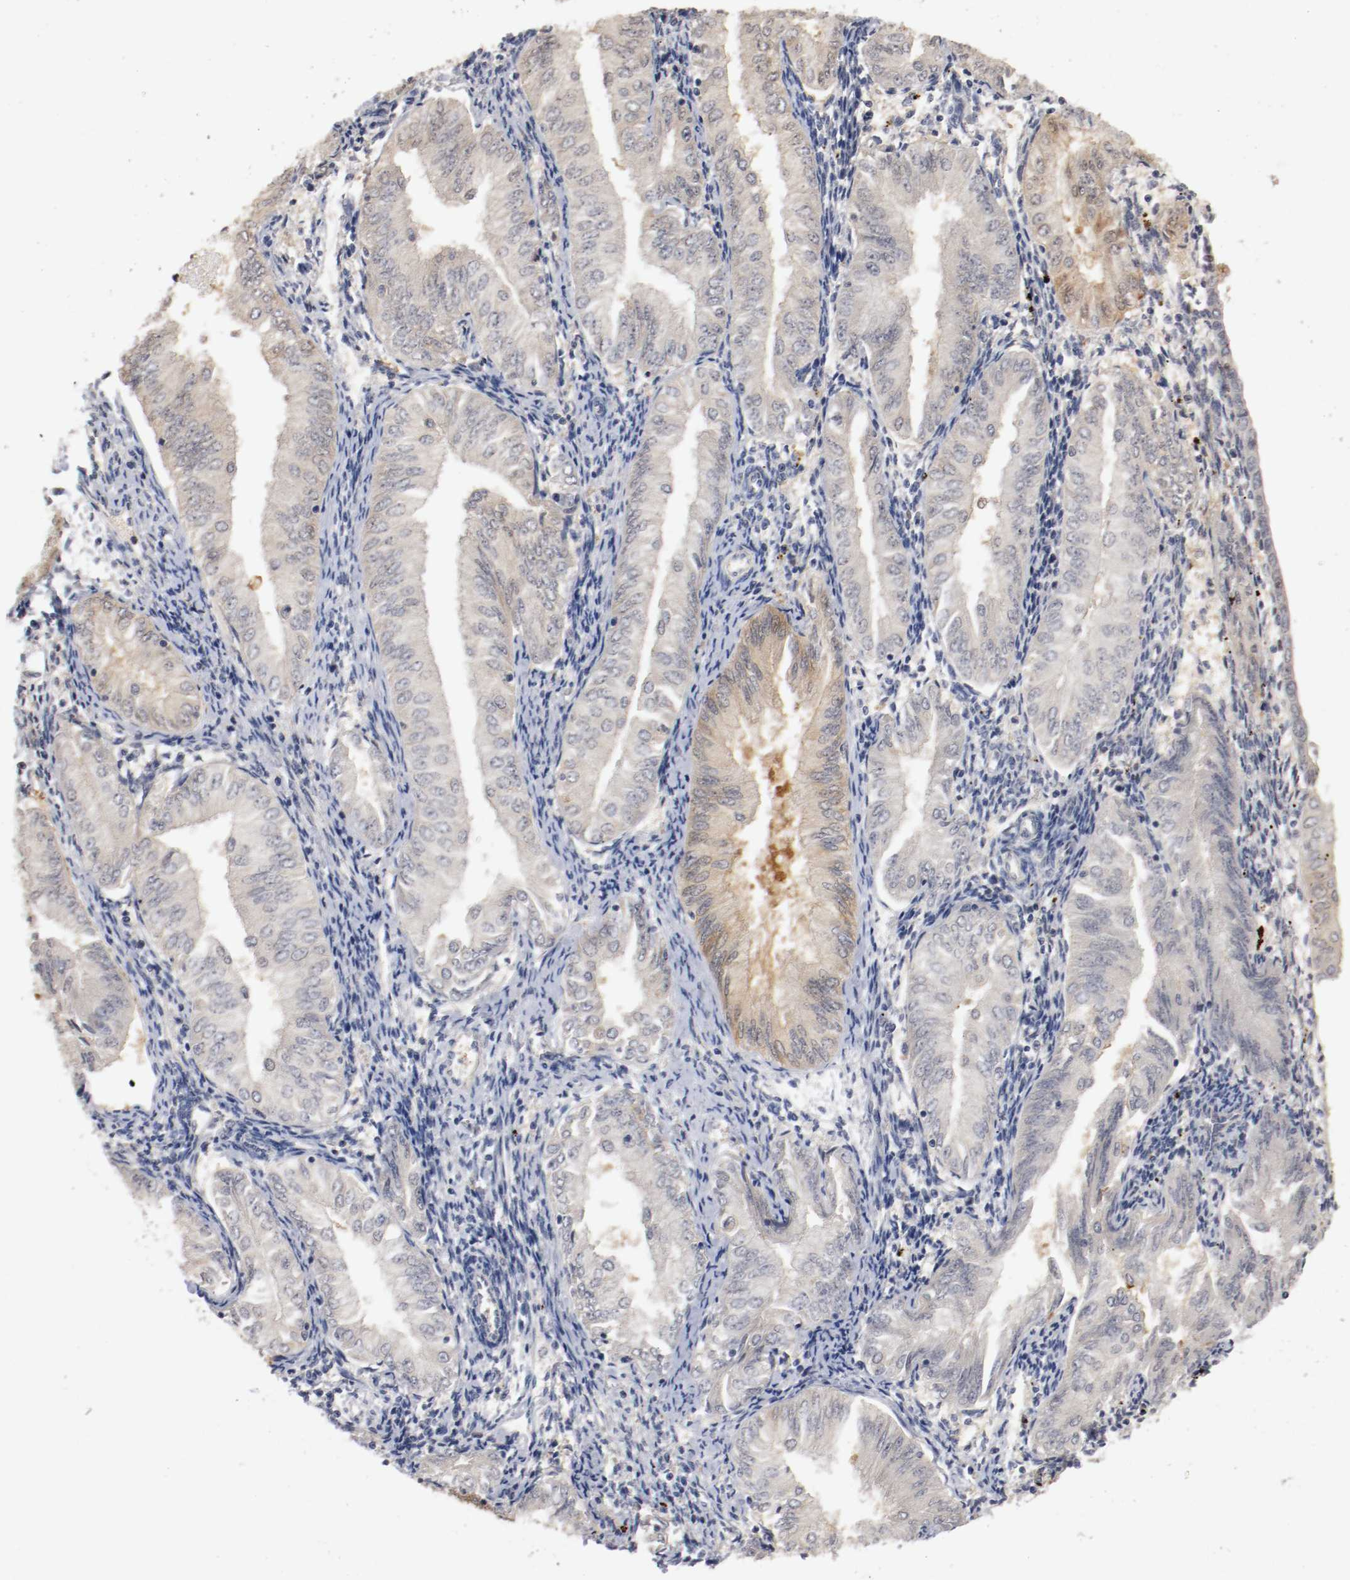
{"staining": {"intensity": "weak", "quantity": ">75%", "location": "cytoplasmic/membranous,nuclear"}, "tissue": "endometrial cancer", "cell_type": "Tumor cells", "image_type": "cancer", "snomed": [{"axis": "morphology", "description": "Adenocarcinoma, NOS"}, {"axis": "topography", "description": "Endometrium"}], "caption": "Endometrial cancer (adenocarcinoma) stained for a protein (brown) shows weak cytoplasmic/membranous and nuclear positive staining in approximately >75% of tumor cells.", "gene": "RBM23", "patient": {"sex": "female", "age": 53}}